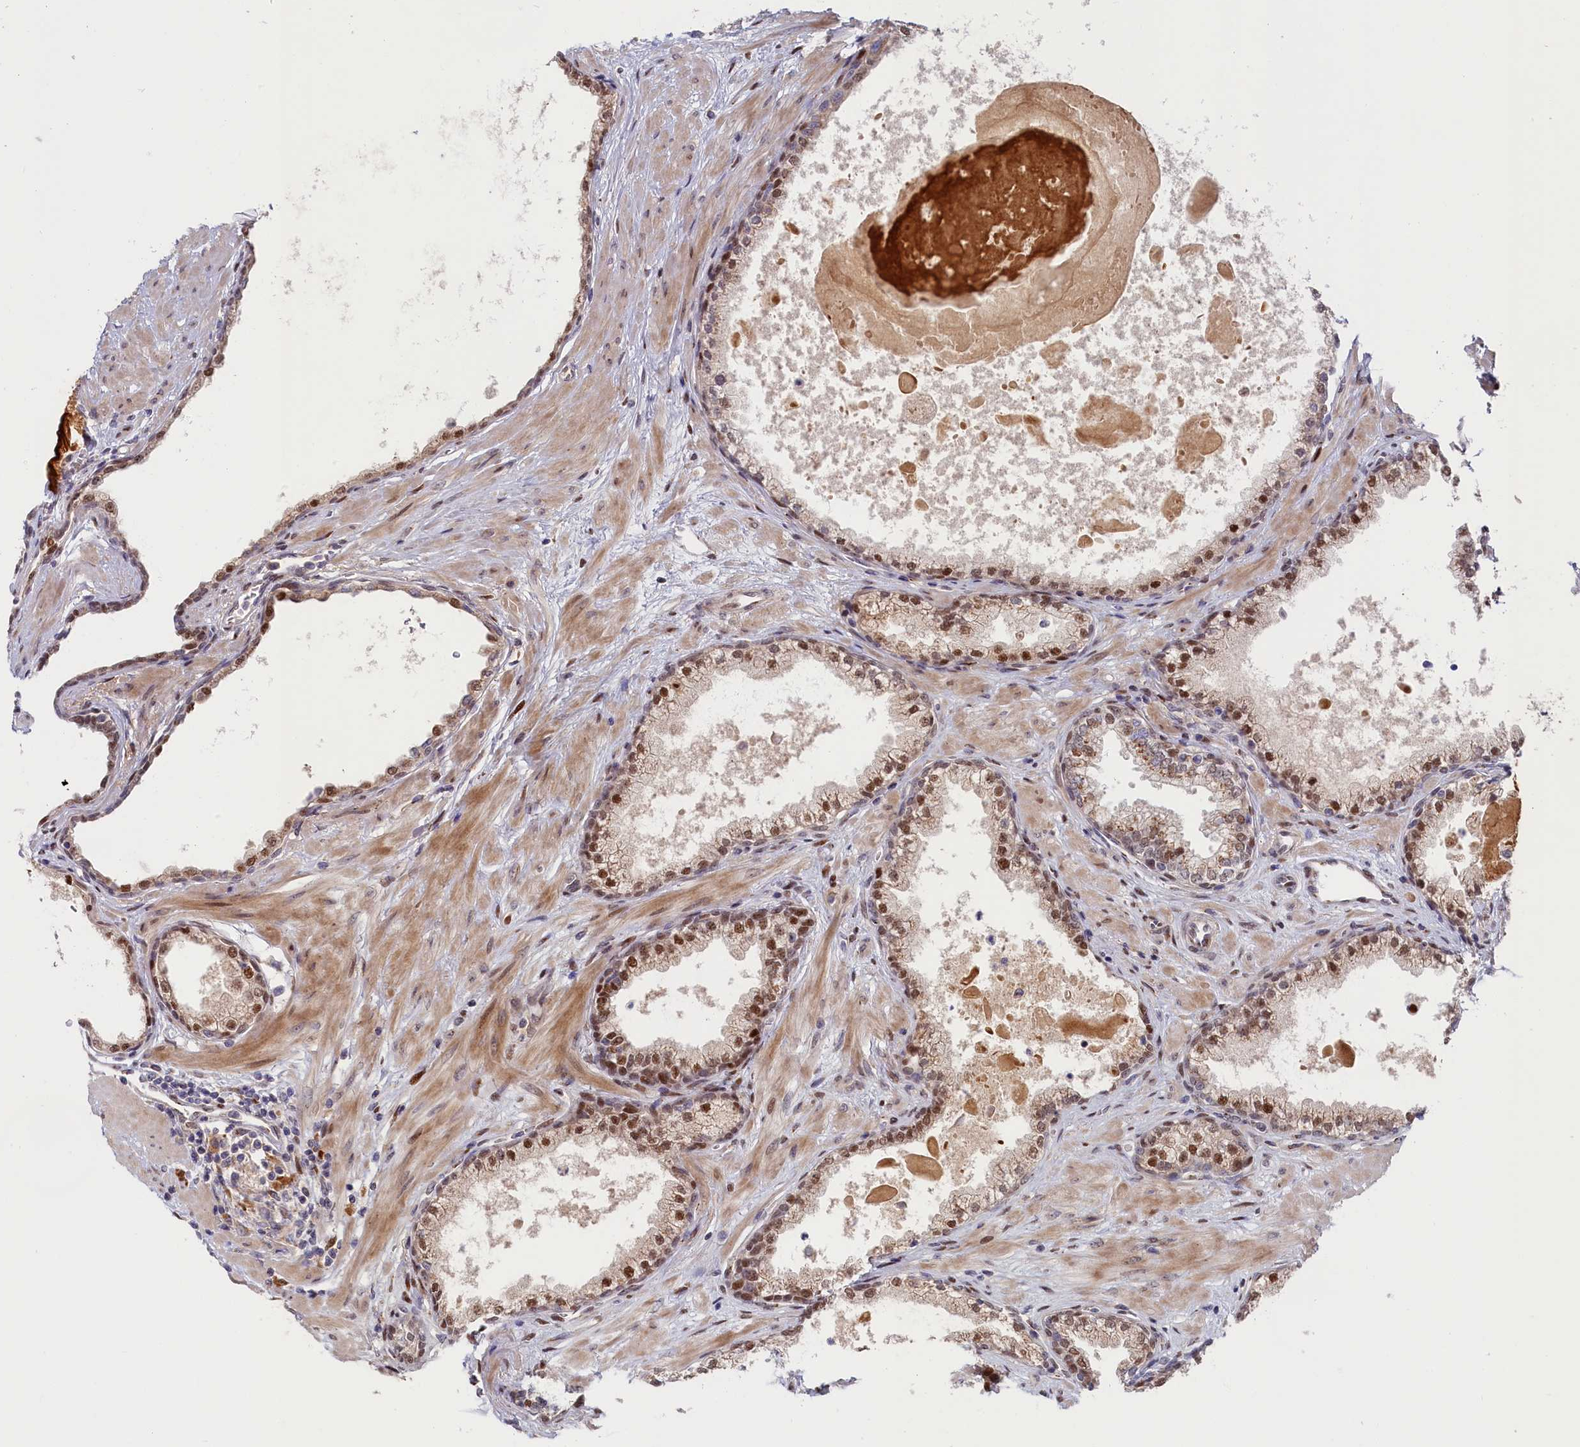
{"staining": {"intensity": "moderate", "quantity": ">75%", "location": "nuclear"}, "tissue": "prostate", "cell_type": "Glandular cells", "image_type": "normal", "snomed": [{"axis": "morphology", "description": "Normal tissue, NOS"}, {"axis": "topography", "description": "Prostate"}], "caption": "Approximately >75% of glandular cells in benign human prostate show moderate nuclear protein staining as visualized by brown immunohistochemical staining.", "gene": "CHST12", "patient": {"sex": "male", "age": 57}}